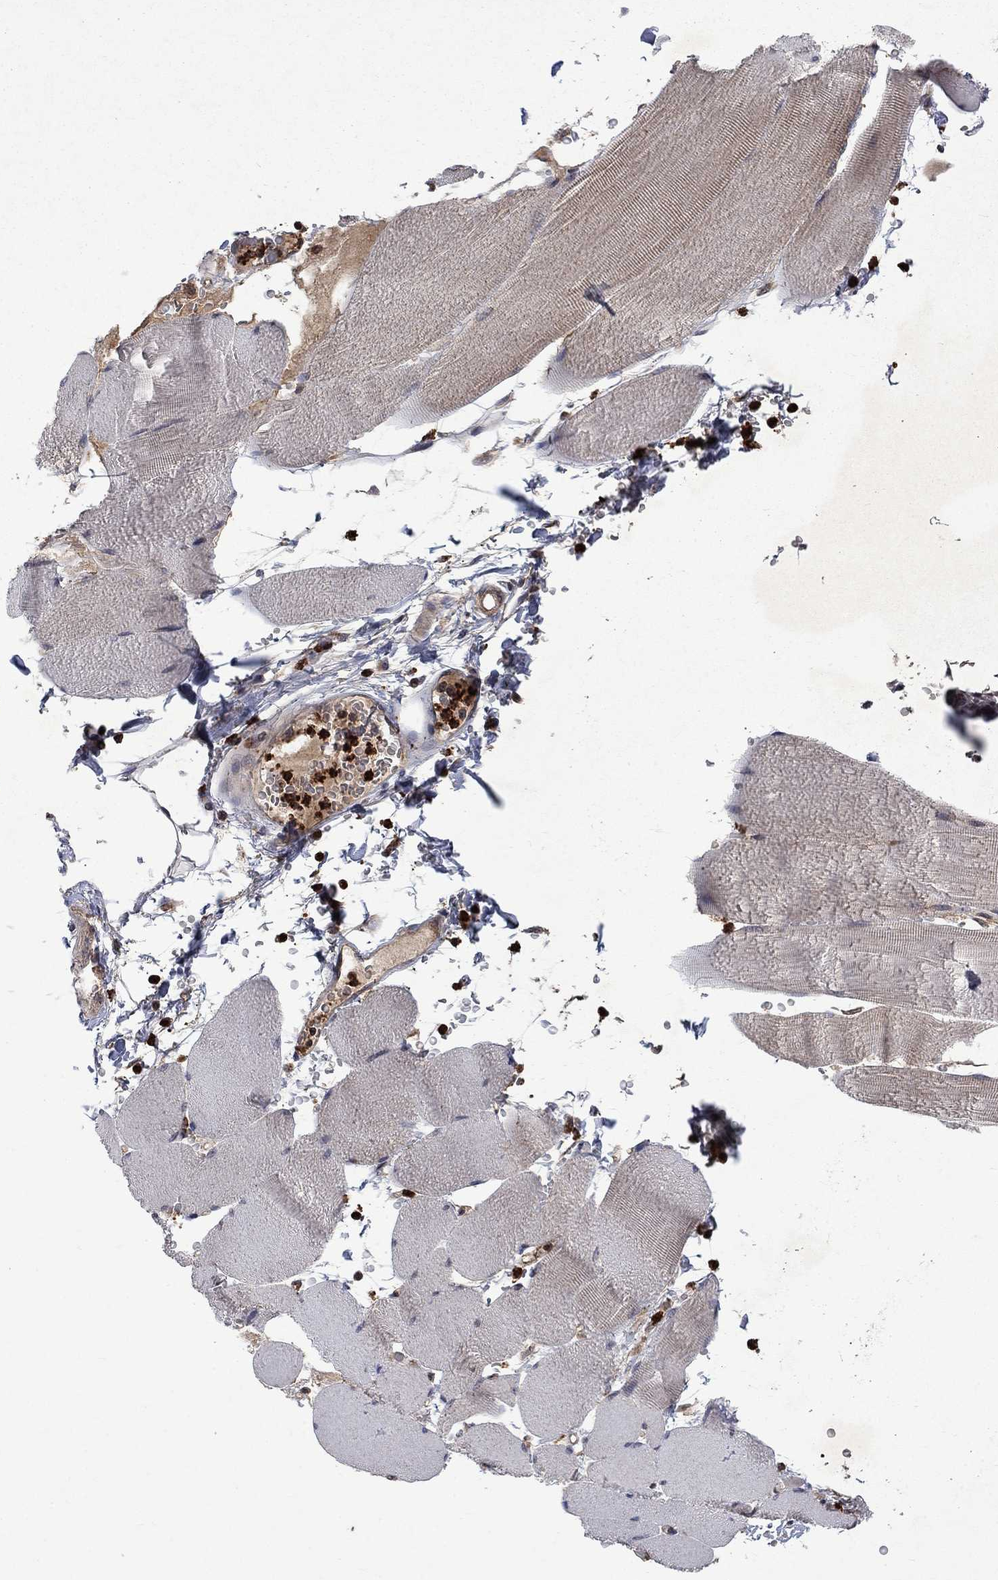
{"staining": {"intensity": "weak", "quantity": "<25%", "location": "cytoplasmic/membranous"}, "tissue": "skeletal muscle", "cell_type": "Myocytes", "image_type": "normal", "snomed": [{"axis": "morphology", "description": "Normal tissue, NOS"}, {"axis": "topography", "description": "Skeletal muscle"}], "caption": "A histopathology image of human skeletal muscle is negative for staining in myocytes. The staining is performed using DAB brown chromogen with nuclei counter-stained in using hematoxylin.", "gene": "TMEM33", "patient": {"sex": "male", "age": 56}}